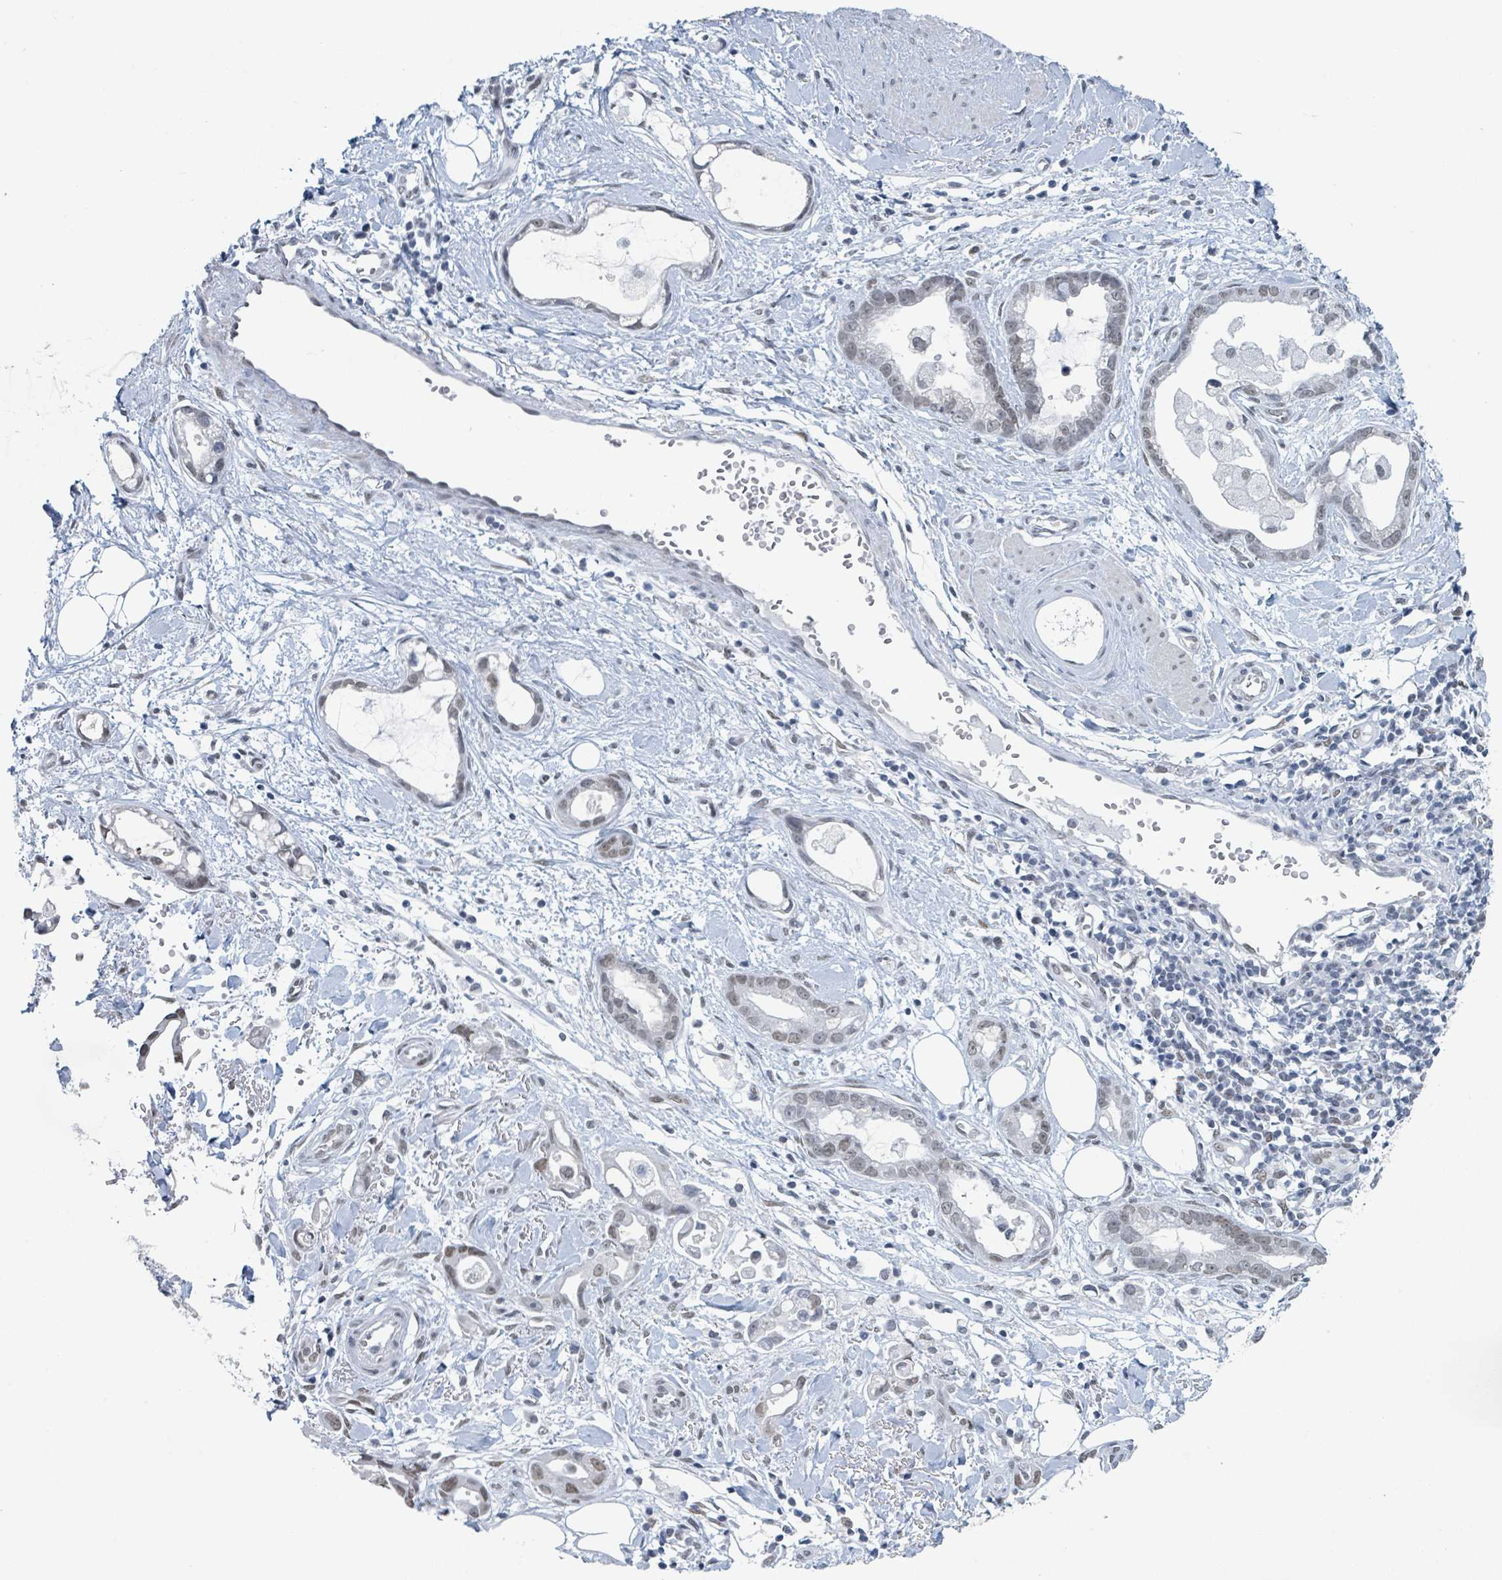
{"staining": {"intensity": "weak", "quantity": "25%-75%", "location": "nuclear"}, "tissue": "stomach cancer", "cell_type": "Tumor cells", "image_type": "cancer", "snomed": [{"axis": "morphology", "description": "Adenocarcinoma, NOS"}, {"axis": "topography", "description": "Stomach"}], "caption": "Immunohistochemistry photomicrograph of human stomach adenocarcinoma stained for a protein (brown), which reveals low levels of weak nuclear positivity in about 25%-75% of tumor cells.", "gene": "EHMT2", "patient": {"sex": "male", "age": 55}}